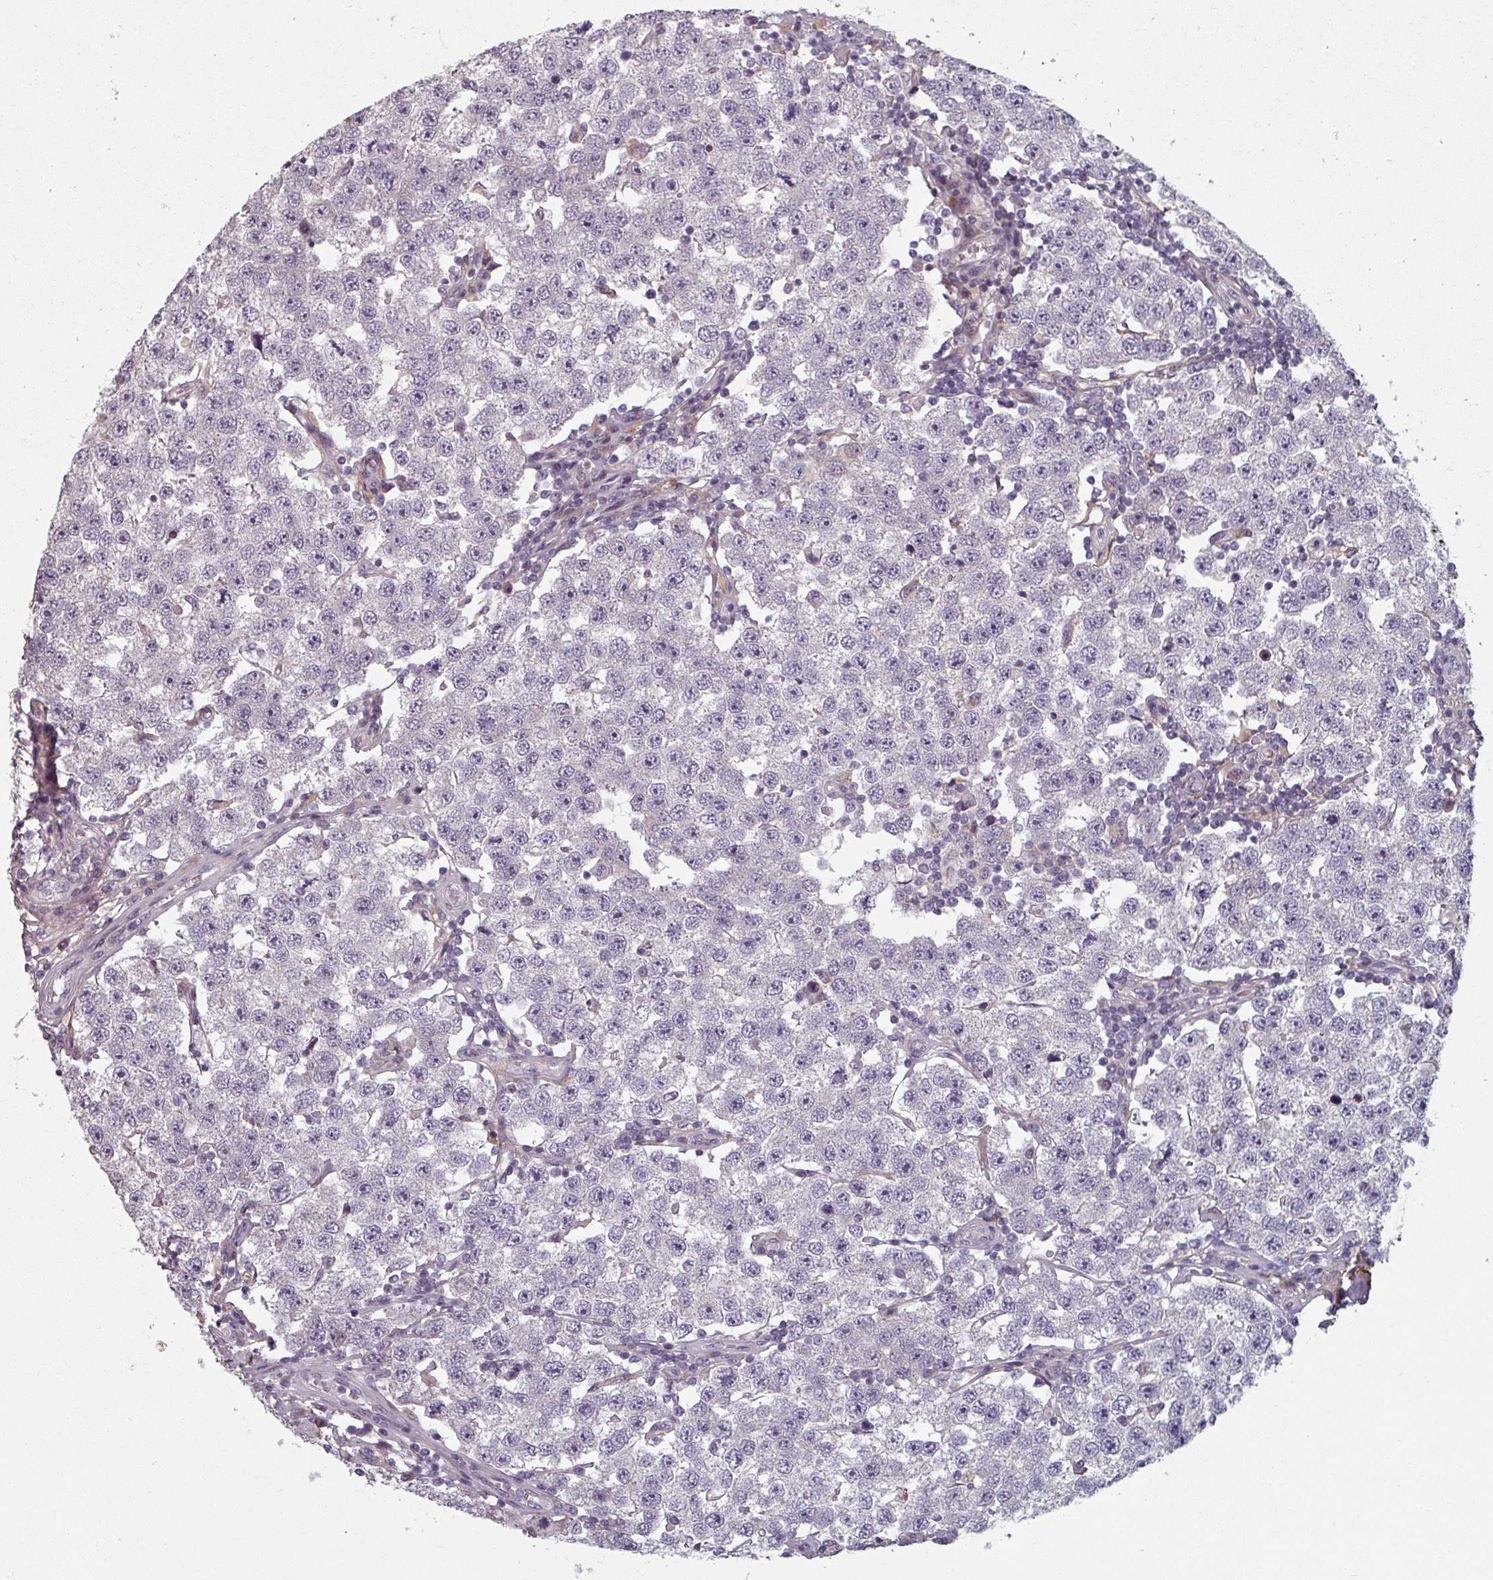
{"staining": {"intensity": "negative", "quantity": "none", "location": "none"}, "tissue": "testis cancer", "cell_type": "Tumor cells", "image_type": "cancer", "snomed": [{"axis": "morphology", "description": "Seminoma, NOS"}, {"axis": "topography", "description": "Testis"}], "caption": "The immunohistochemistry (IHC) micrograph has no significant staining in tumor cells of seminoma (testis) tissue. (DAB immunohistochemistry, high magnification).", "gene": "CYB5RL", "patient": {"sex": "male", "age": 34}}